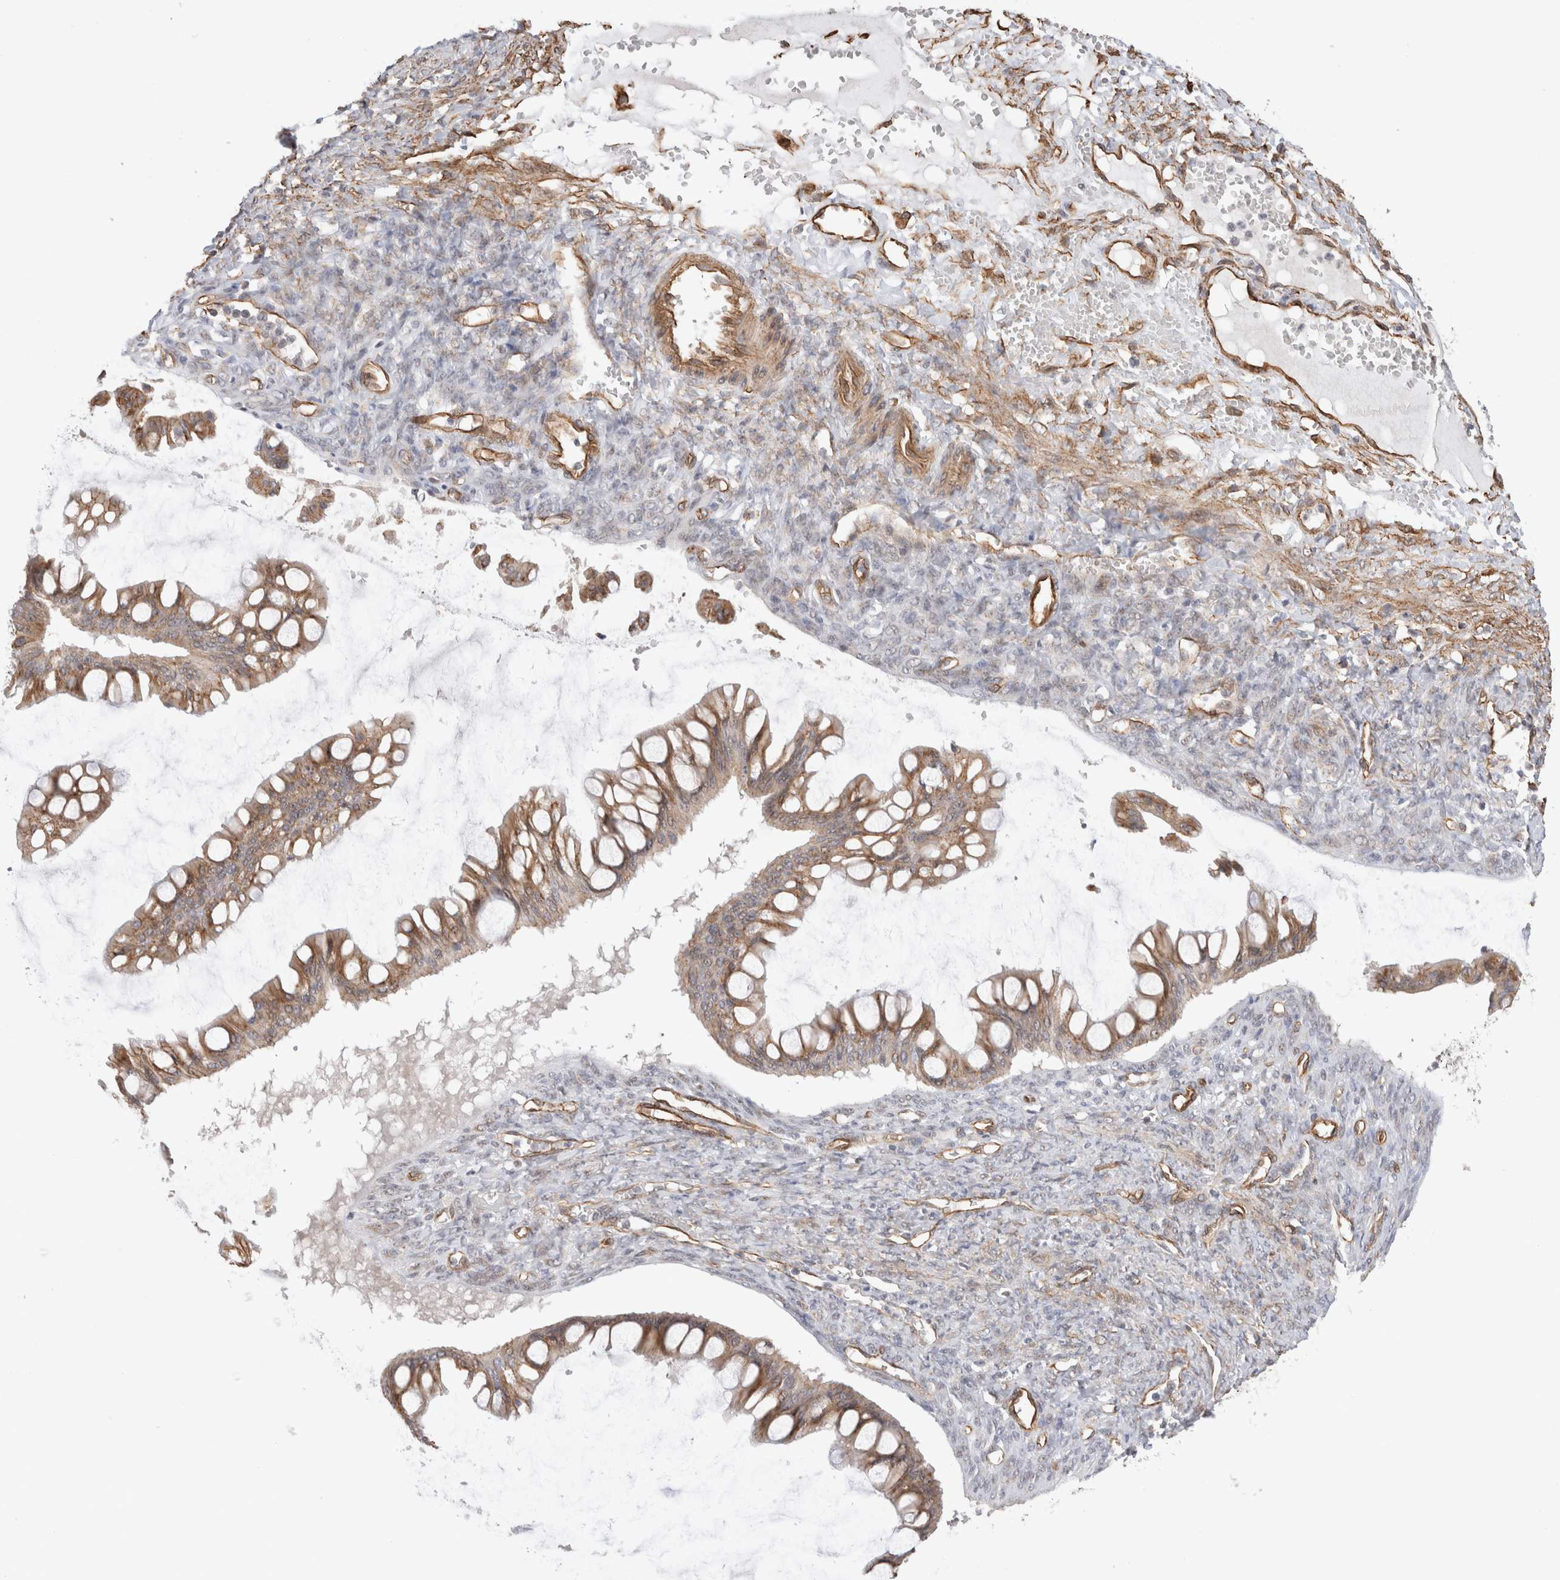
{"staining": {"intensity": "moderate", "quantity": ">75%", "location": "cytoplasmic/membranous"}, "tissue": "ovarian cancer", "cell_type": "Tumor cells", "image_type": "cancer", "snomed": [{"axis": "morphology", "description": "Cystadenocarcinoma, mucinous, NOS"}, {"axis": "topography", "description": "Ovary"}], "caption": "An immunohistochemistry photomicrograph of tumor tissue is shown. Protein staining in brown highlights moderate cytoplasmic/membranous positivity in ovarian cancer (mucinous cystadenocarcinoma) within tumor cells.", "gene": "CAAP1", "patient": {"sex": "female", "age": 73}}